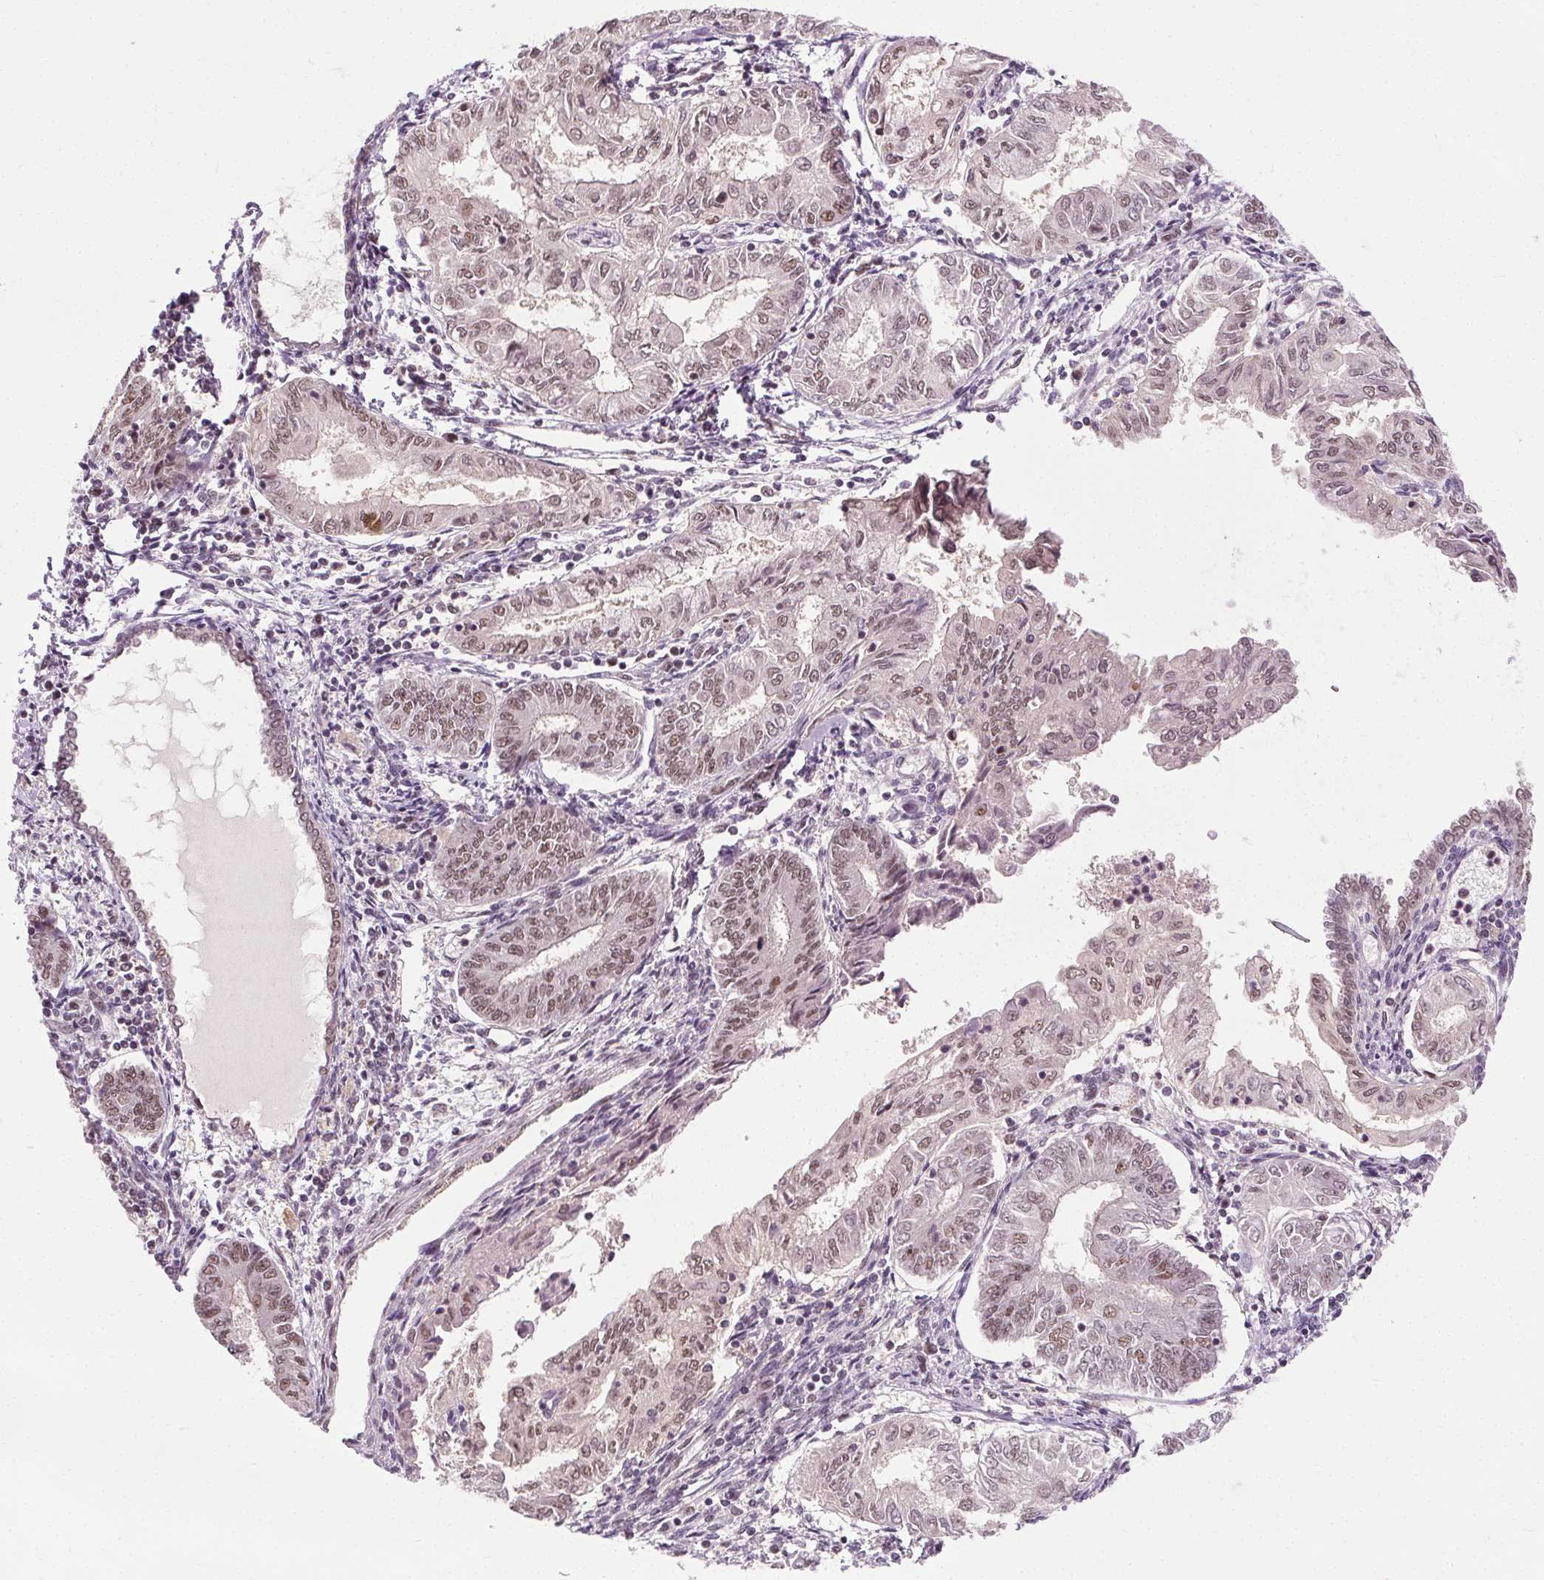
{"staining": {"intensity": "moderate", "quantity": "25%-75%", "location": "nuclear"}, "tissue": "endometrial cancer", "cell_type": "Tumor cells", "image_type": "cancer", "snomed": [{"axis": "morphology", "description": "Adenocarcinoma, NOS"}, {"axis": "topography", "description": "Endometrium"}], "caption": "Tumor cells reveal medium levels of moderate nuclear expression in about 25%-75% of cells in human endometrial adenocarcinoma. (DAB IHC, brown staining for protein, blue staining for nuclei).", "gene": "MED6", "patient": {"sex": "female", "age": 68}}